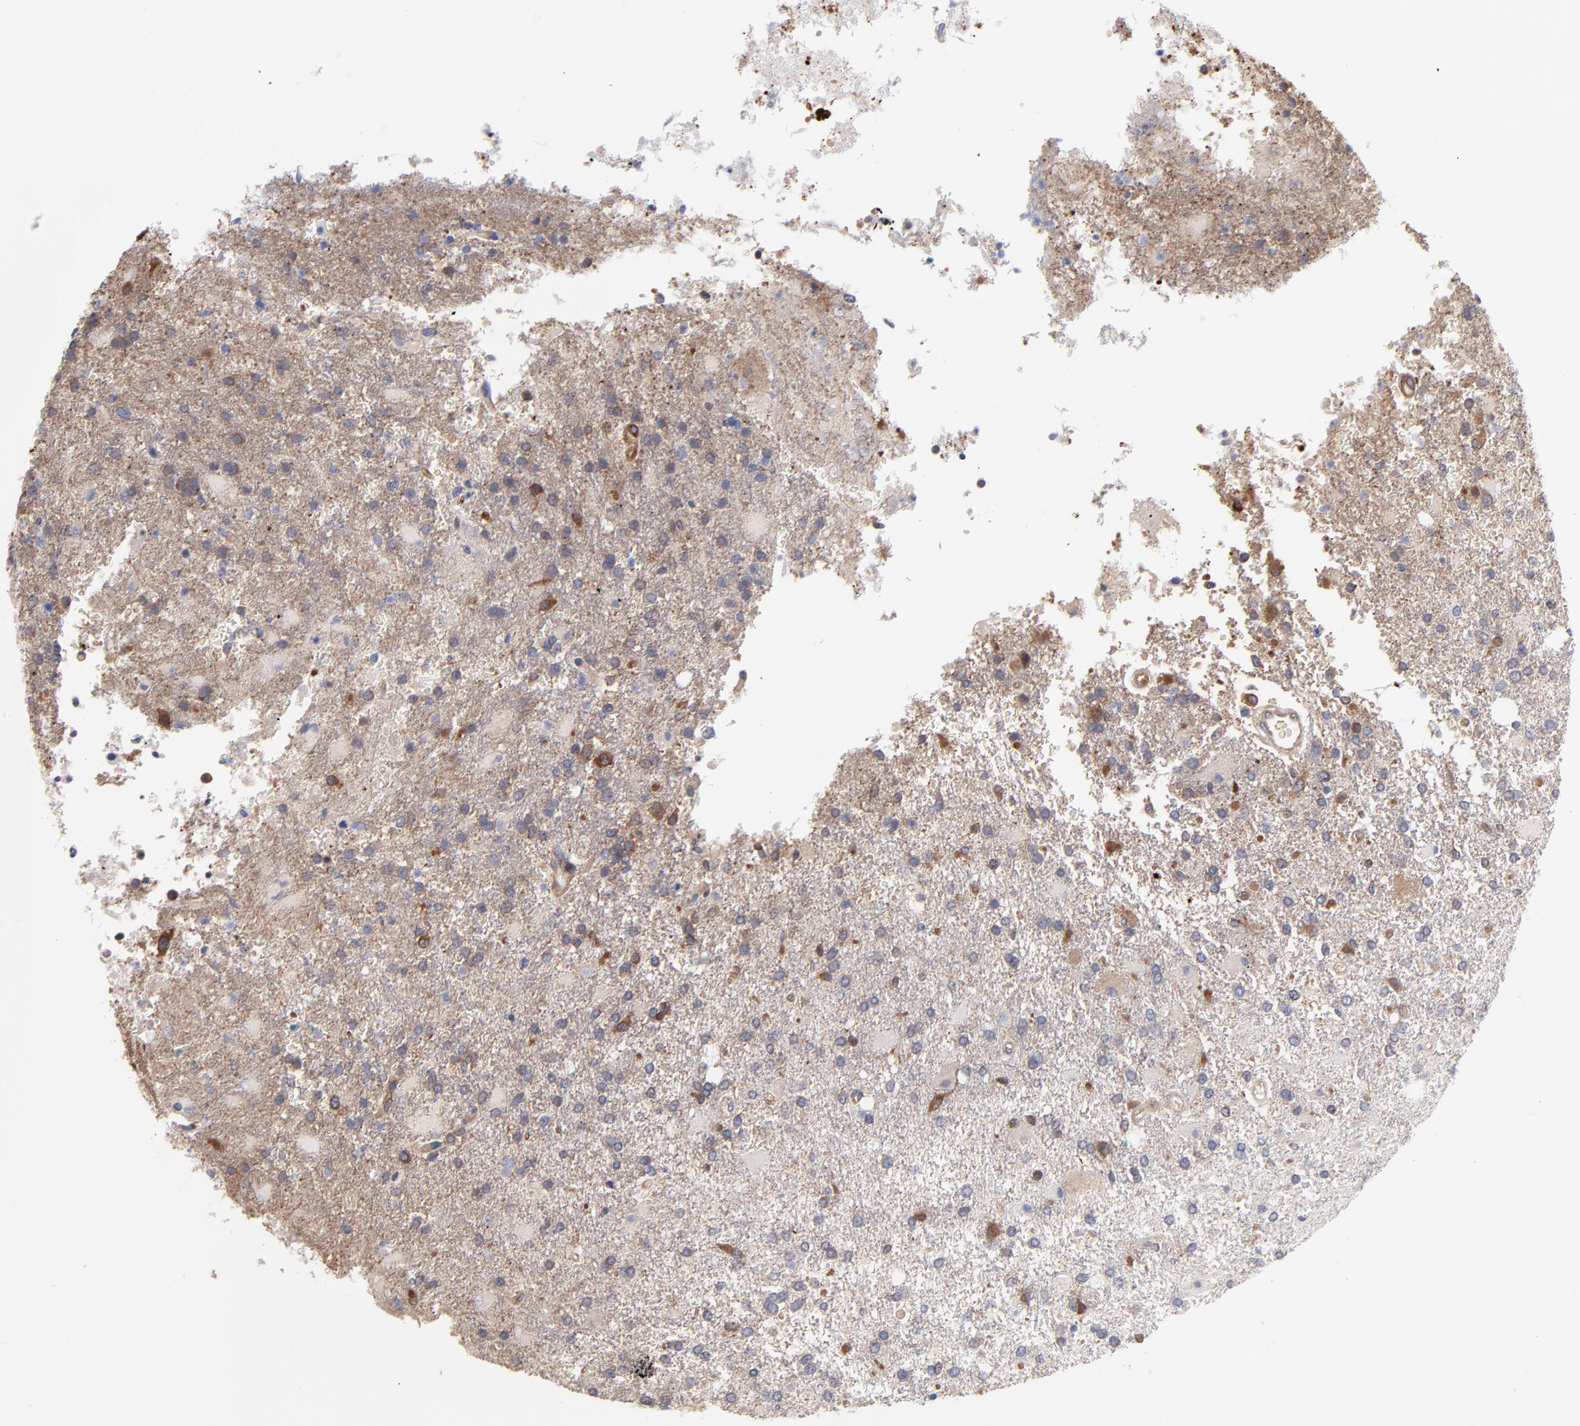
{"staining": {"intensity": "moderate", "quantity": "<25%", "location": "cytoplasmic/membranous"}, "tissue": "glioma", "cell_type": "Tumor cells", "image_type": "cancer", "snomed": [{"axis": "morphology", "description": "Glioma, malignant, High grade"}, {"axis": "topography", "description": "Cerebral cortex"}], "caption": "A high-resolution image shows immunohistochemistry staining of malignant high-grade glioma, which exhibits moderate cytoplasmic/membranous expression in about <25% of tumor cells.", "gene": "NFKBIA", "patient": {"sex": "male", "age": 79}}